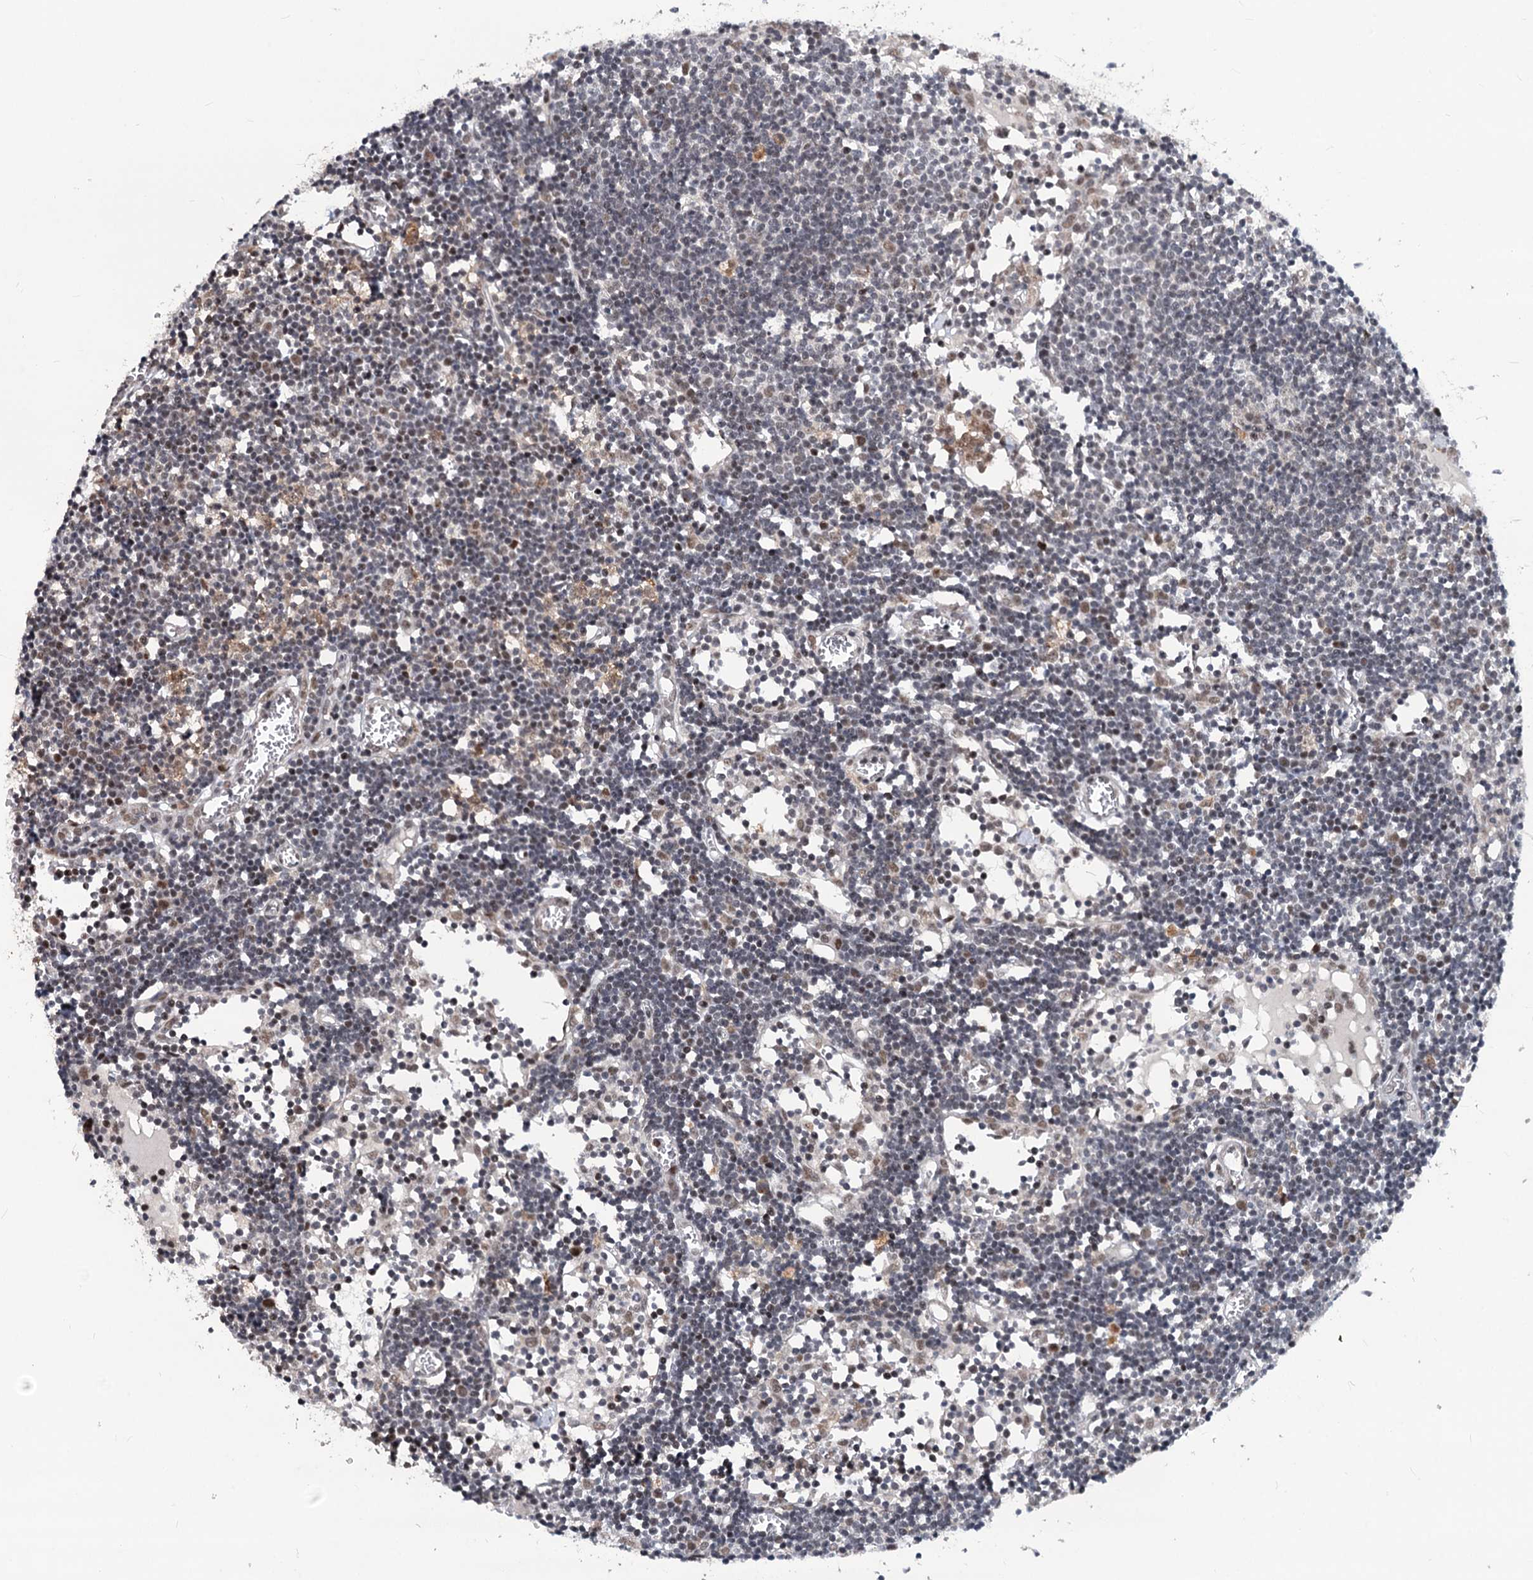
{"staining": {"intensity": "weak", "quantity": ">75%", "location": "nuclear"}, "tissue": "lymph node", "cell_type": "Germinal center cells", "image_type": "normal", "snomed": [{"axis": "morphology", "description": "Normal tissue, NOS"}, {"axis": "topography", "description": "Lymph node"}], "caption": "Protein positivity by immunohistochemistry shows weak nuclear staining in approximately >75% of germinal center cells in normal lymph node. The protein of interest is stained brown, and the nuclei are stained in blue (DAB IHC with brightfield microscopy, high magnification).", "gene": "PHF8", "patient": {"sex": "female", "age": 11}}